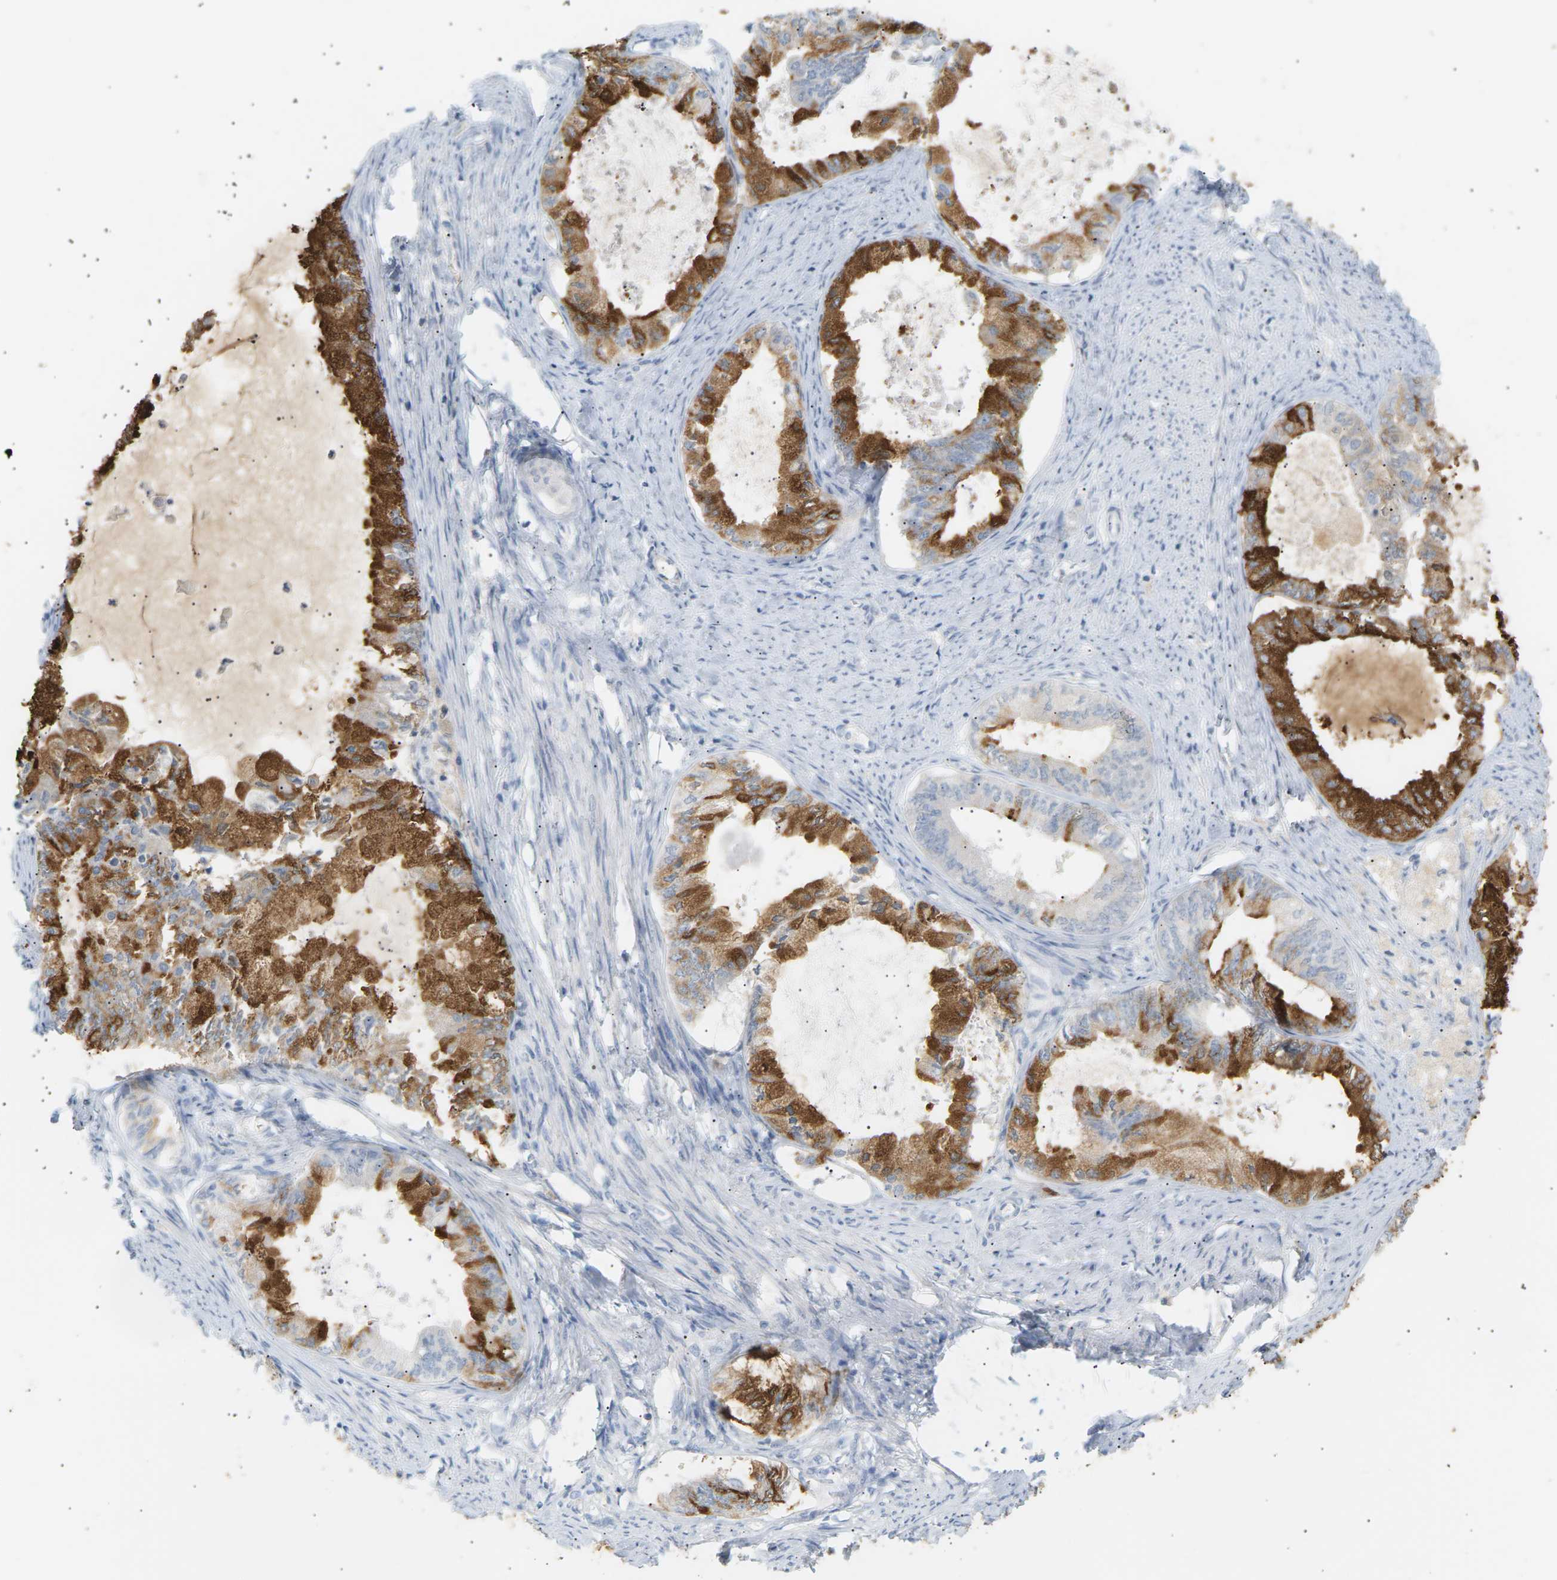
{"staining": {"intensity": "strong", "quantity": ">75%", "location": "cytoplasmic/membranous"}, "tissue": "endometrial cancer", "cell_type": "Tumor cells", "image_type": "cancer", "snomed": [{"axis": "morphology", "description": "Adenocarcinoma, NOS"}, {"axis": "topography", "description": "Endometrium"}], "caption": "Protein staining exhibits strong cytoplasmic/membranous expression in about >75% of tumor cells in endometrial adenocarcinoma.", "gene": "CLU", "patient": {"sex": "female", "age": 86}}